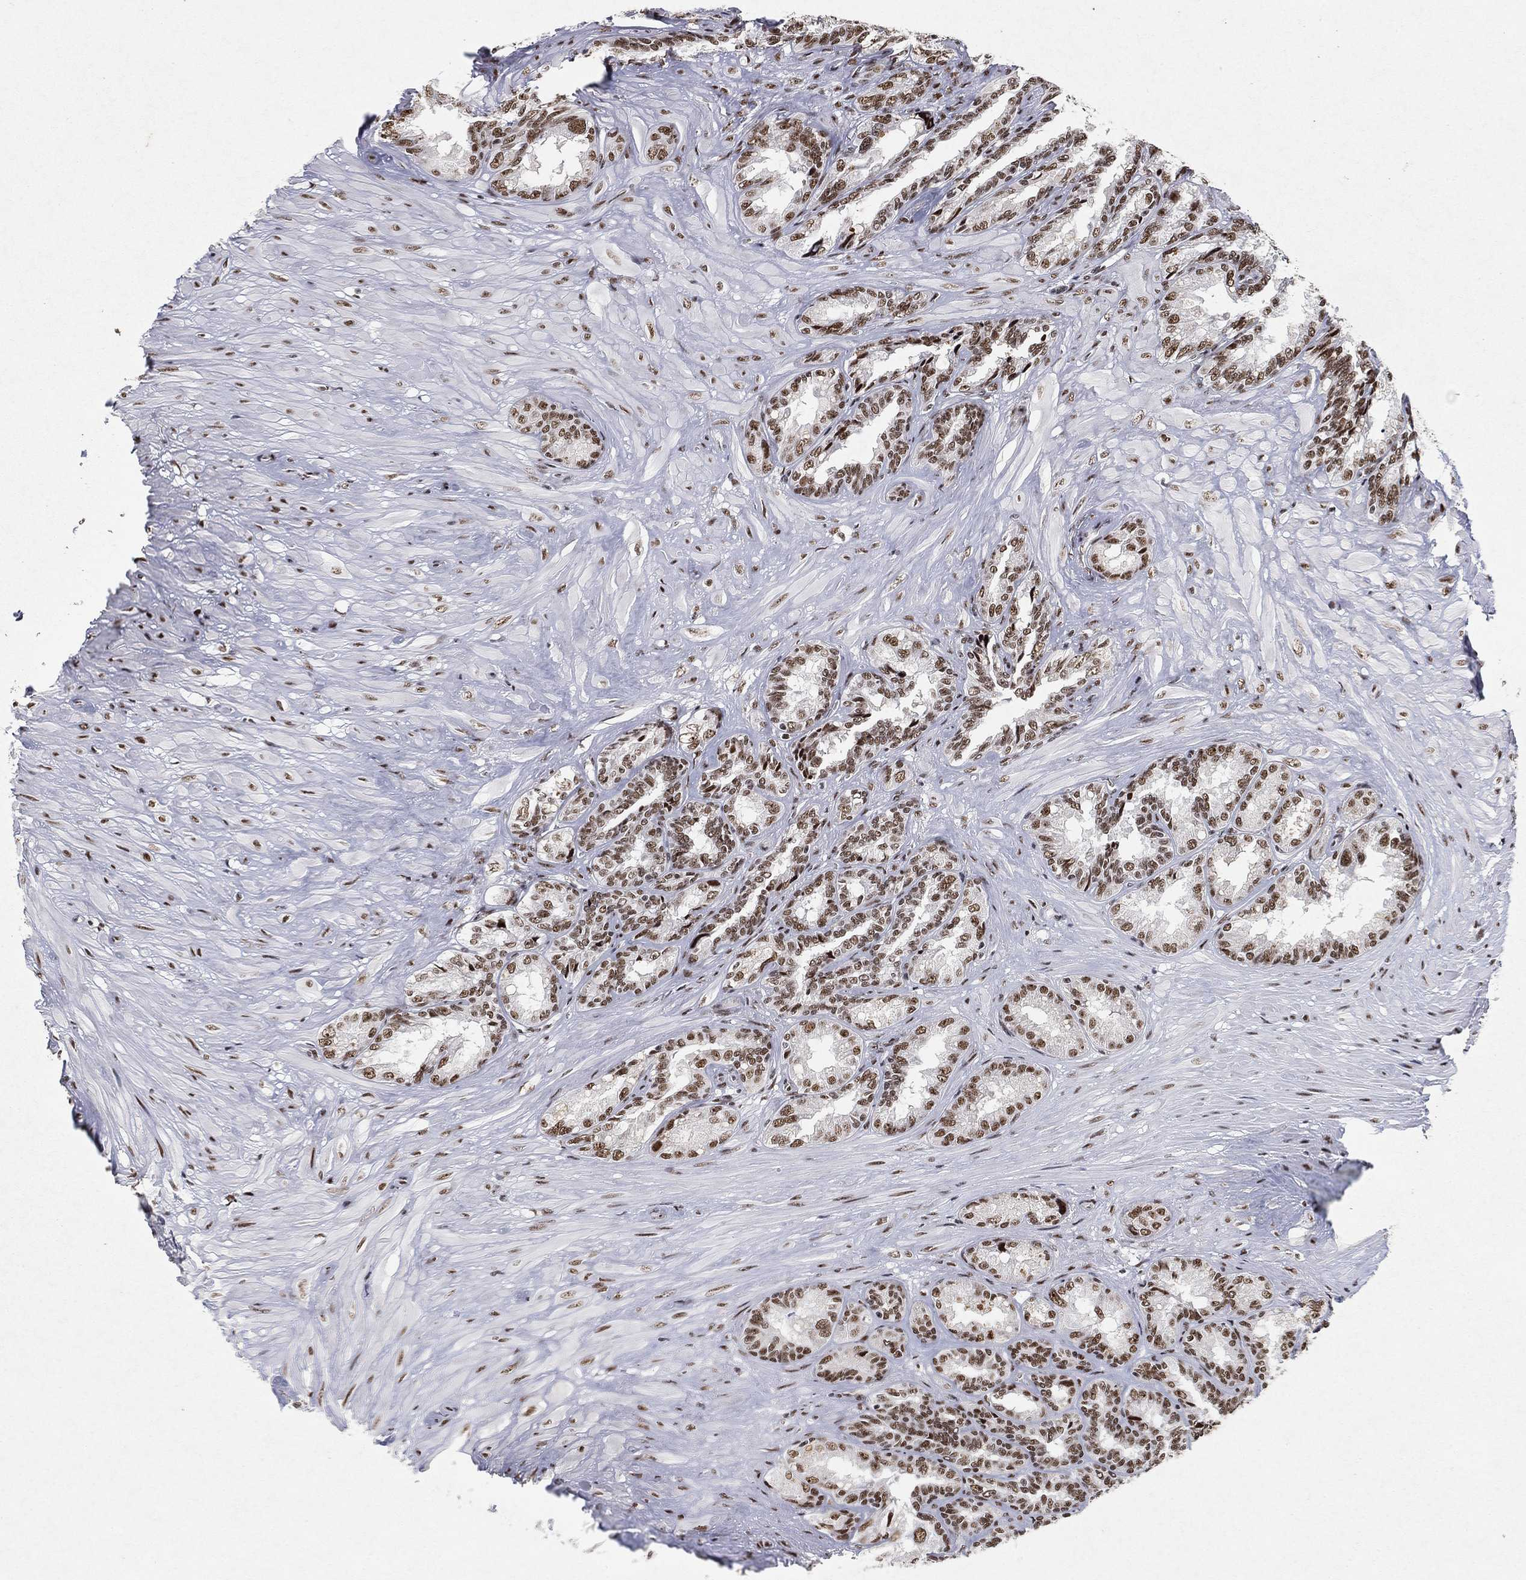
{"staining": {"intensity": "strong", "quantity": ">75%", "location": "nuclear"}, "tissue": "seminal vesicle", "cell_type": "Glandular cells", "image_type": "normal", "snomed": [{"axis": "morphology", "description": "Normal tissue, NOS"}, {"axis": "topography", "description": "Seminal veicle"}], "caption": "Immunohistochemical staining of benign seminal vesicle shows >75% levels of strong nuclear protein staining in approximately >75% of glandular cells.", "gene": "DDX27", "patient": {"sex": "male", "age": 68}}